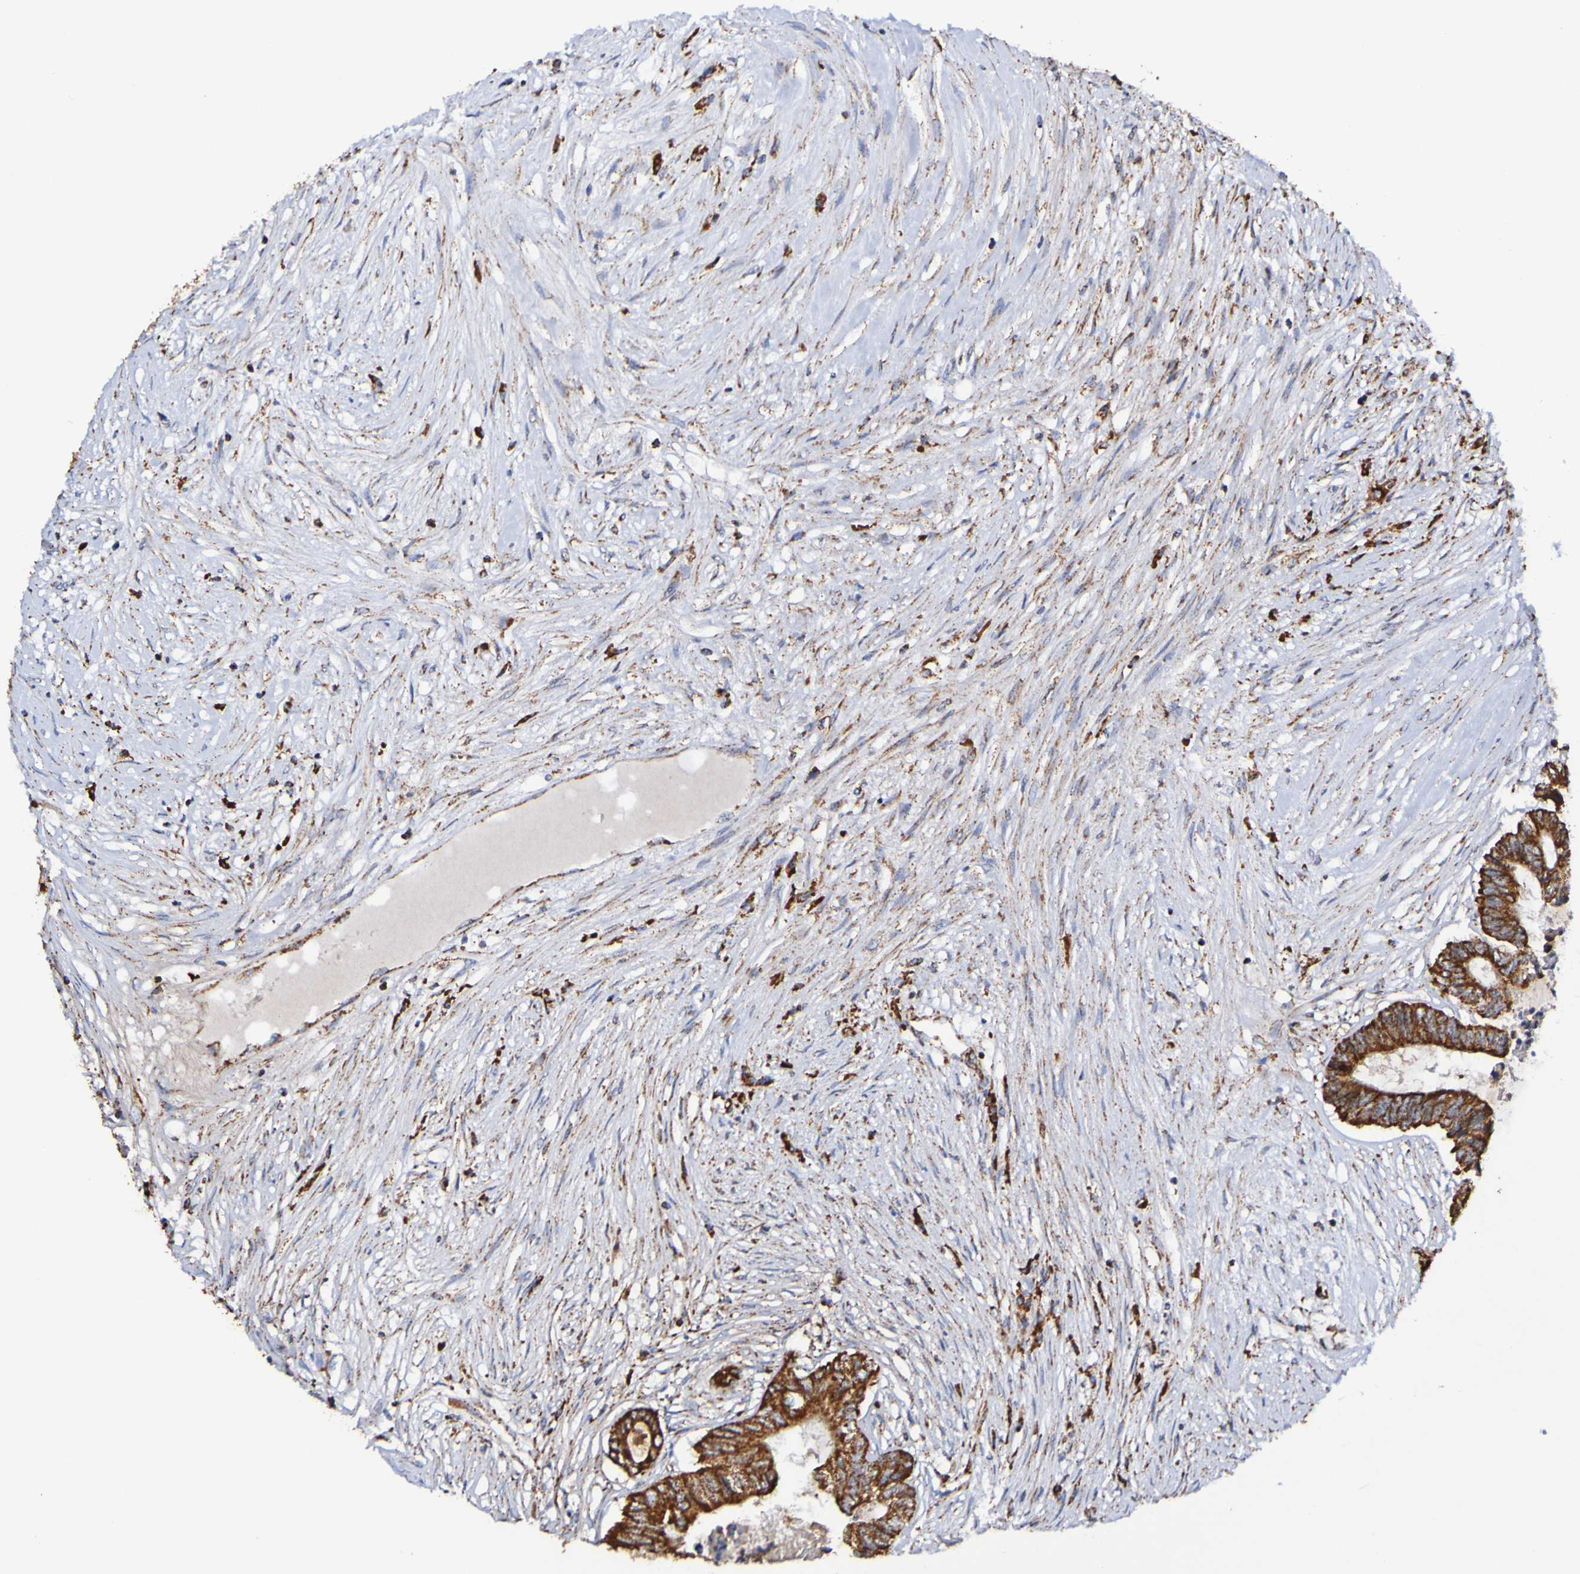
{"staining": {"intensity": "strong", "quantity": ">75%", "location": "cytoplasmic/membranous"}, "tissue": "colorectal cancer", "cell_type": "Tumor cells", "image_type": "cancer", "snomed": [{"axis": "morphology", "description": "Adenocarcinoma, NOS"}, {"axis": "topography", "description": "Rectum"}], "caption": "Immunohistochemical staining of adenocarcinoma (colorectal) reveals strong cytoplasmic/membranous protein positivity in approximately >75% of tumor cells.", "gene": "IL18R1", "patient": {"sex": "male", "age": 63}}